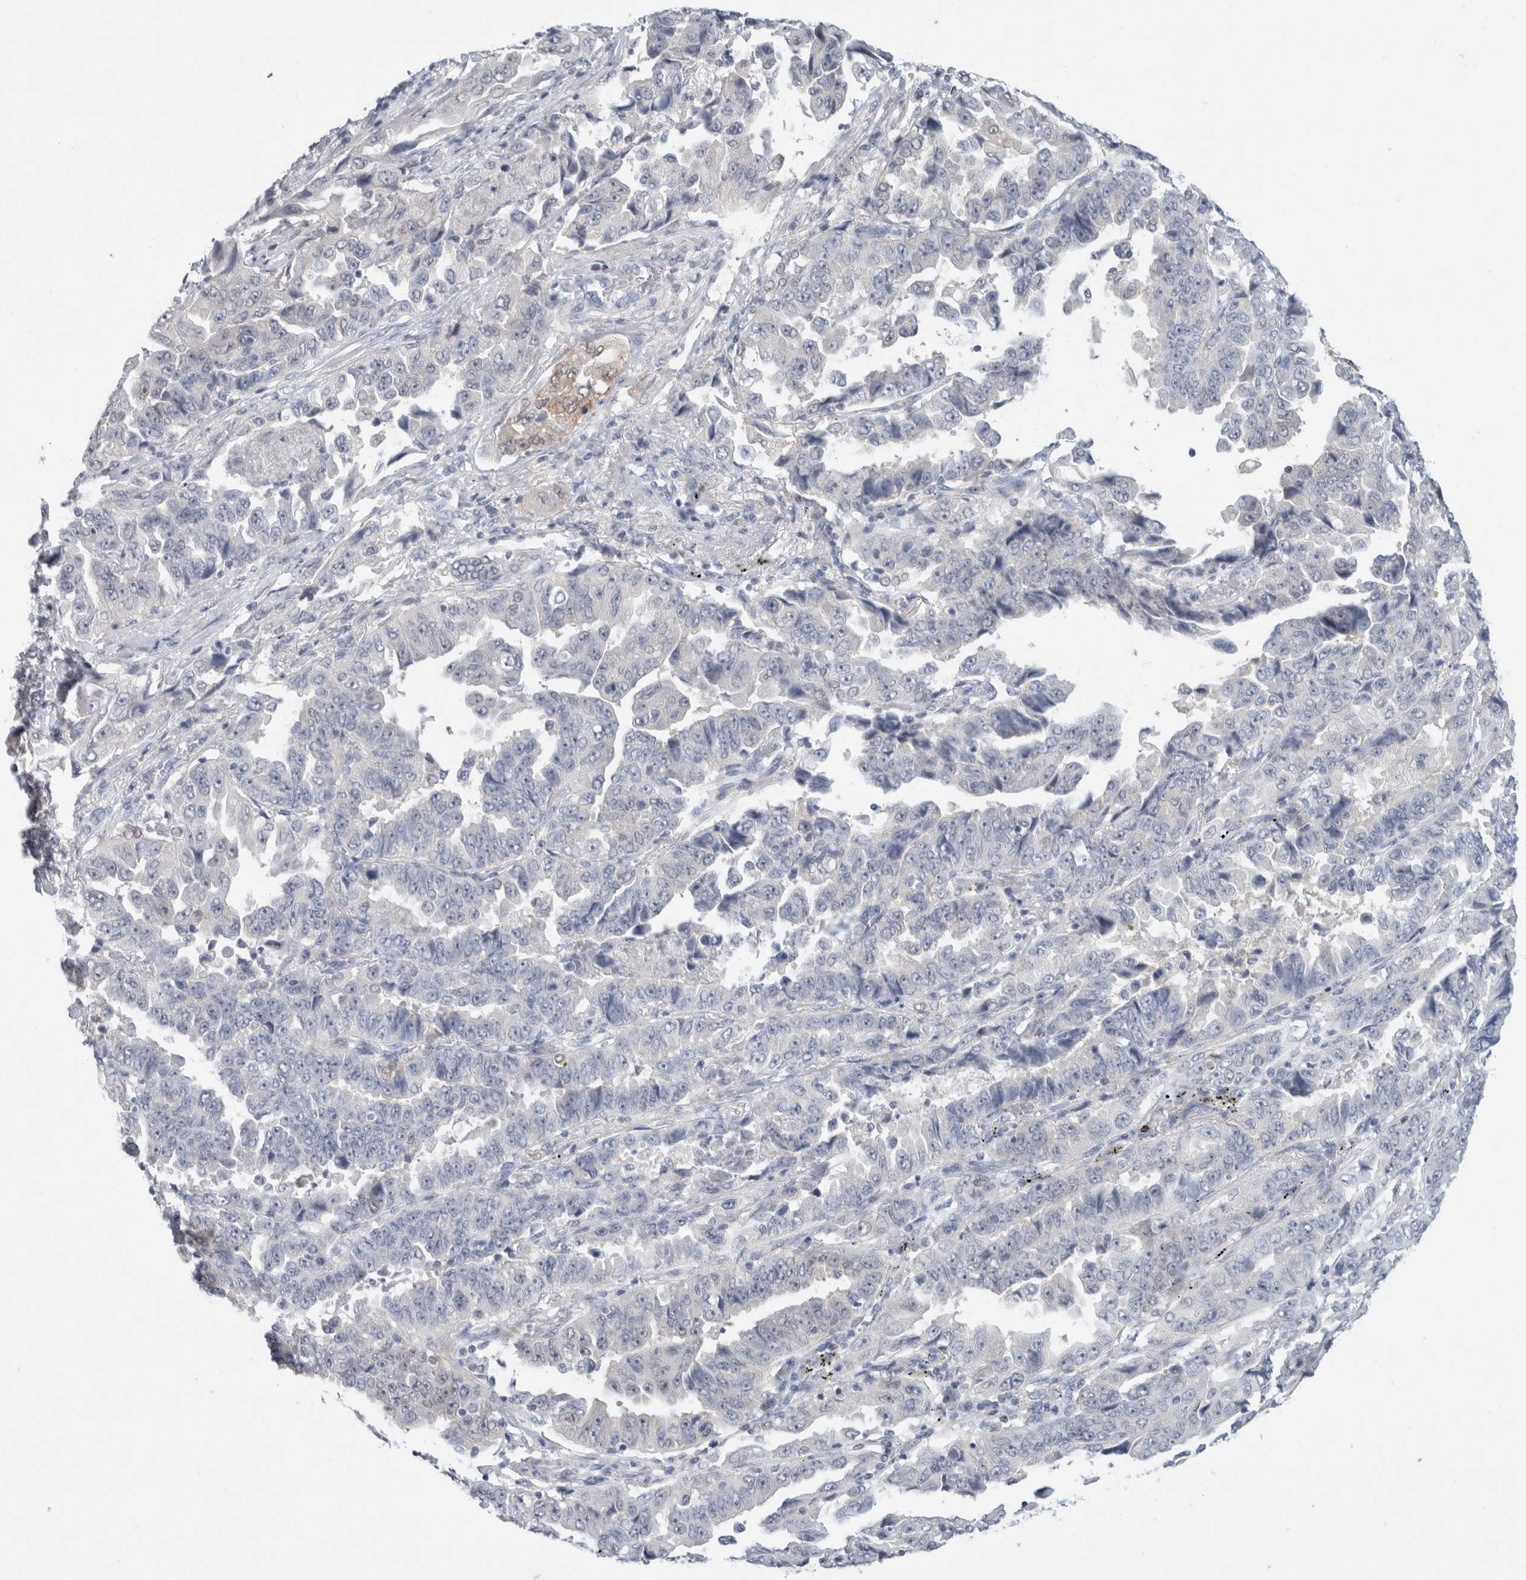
{"staining": {"intensity": "negative", "quantity": "none", "location": "none"}, "tissue": "lung cancer", "cell_type": "Tumor cells", "image_type": "cancer", "snomed": [{"axis": "morphology", "description": "Adenocarcinoma, NOS"}, {"axis": "topography", "description": "Lung"}], "caption": "This is an immunohistochemistry histopathology image of human lung adenocarcinoma. There is no expression in tumor cells.", "gene": "CASP6", "patient": {"sex": "female", "age": 51}}